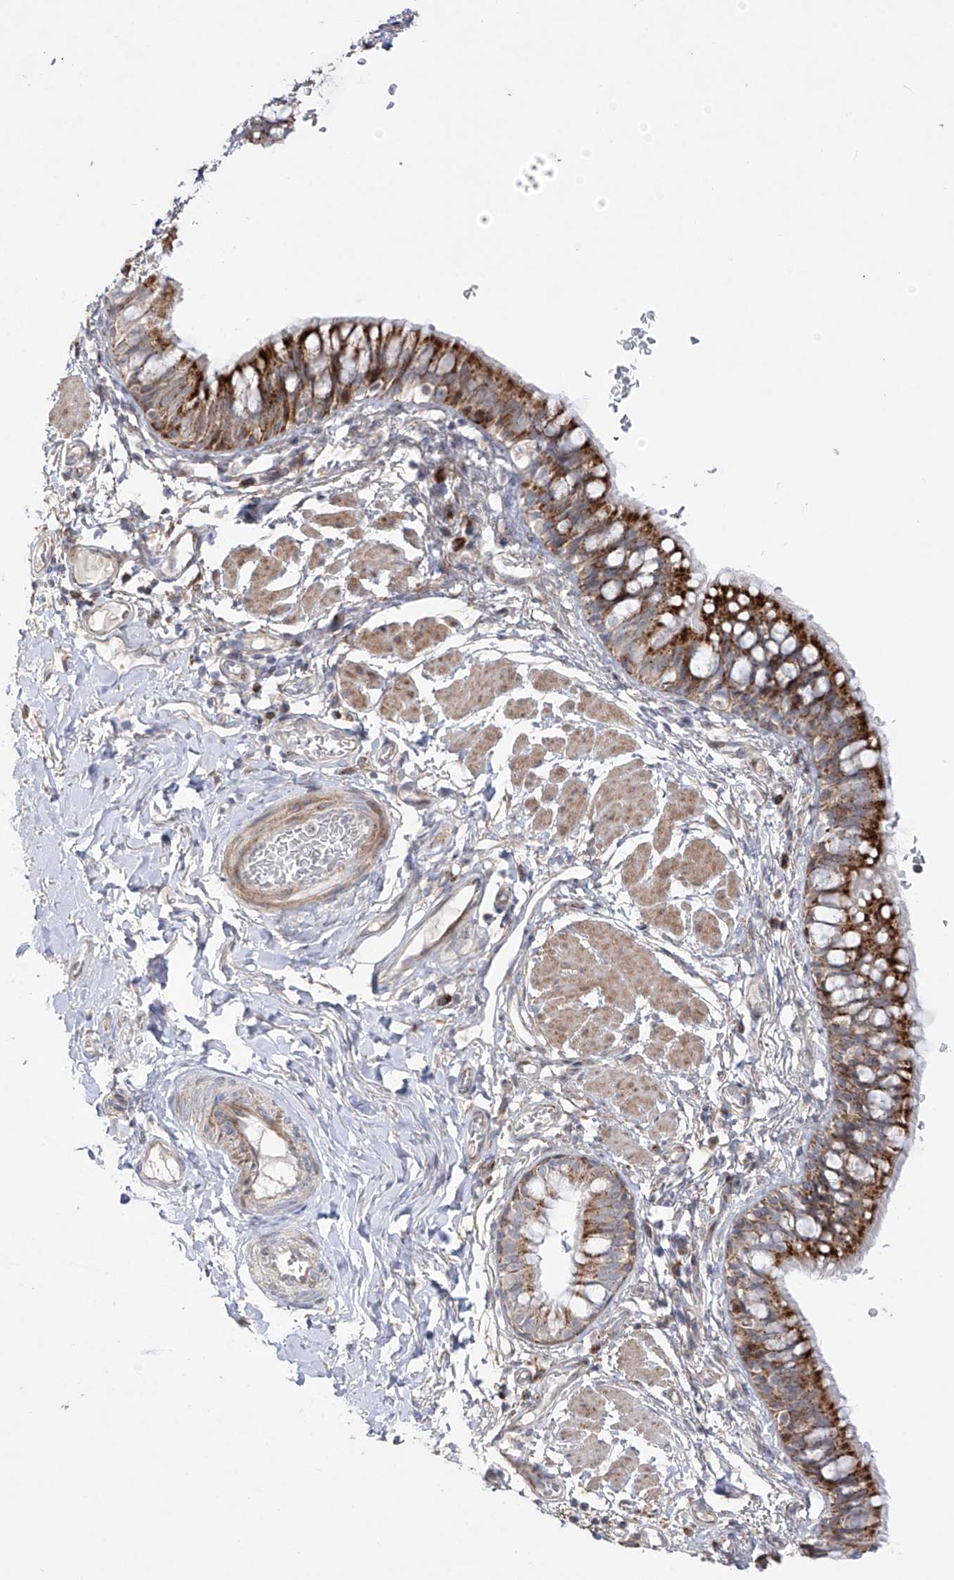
{"staining": {"intensity": "strong", "quantity": ">75%", "location": "cytoplasmic/membranous"}, "tissue": "bronchus", "cell_type": "Respiratory epithelial cells", "image_type": "normal", "snomed": [{"axis": "morphology", "description": "Normal tissue, NOS"}, {"axis": "topography", "description": "Cartilage tissue"}, {"axis": "topography", "description": "Bronchus"}], "caption": "The image reveals staining of benign bronchus, revealing strong cytoplasmic/membranous protein expression (brown color) within respiratory epithelial cells. The protein of interest is stained brown, and the nuclei are stained in blue (DAB IHC with brightfield microscopy, high magnification).", "gene": "YKT6", "patient": {"sex": "female", "age": 36}}